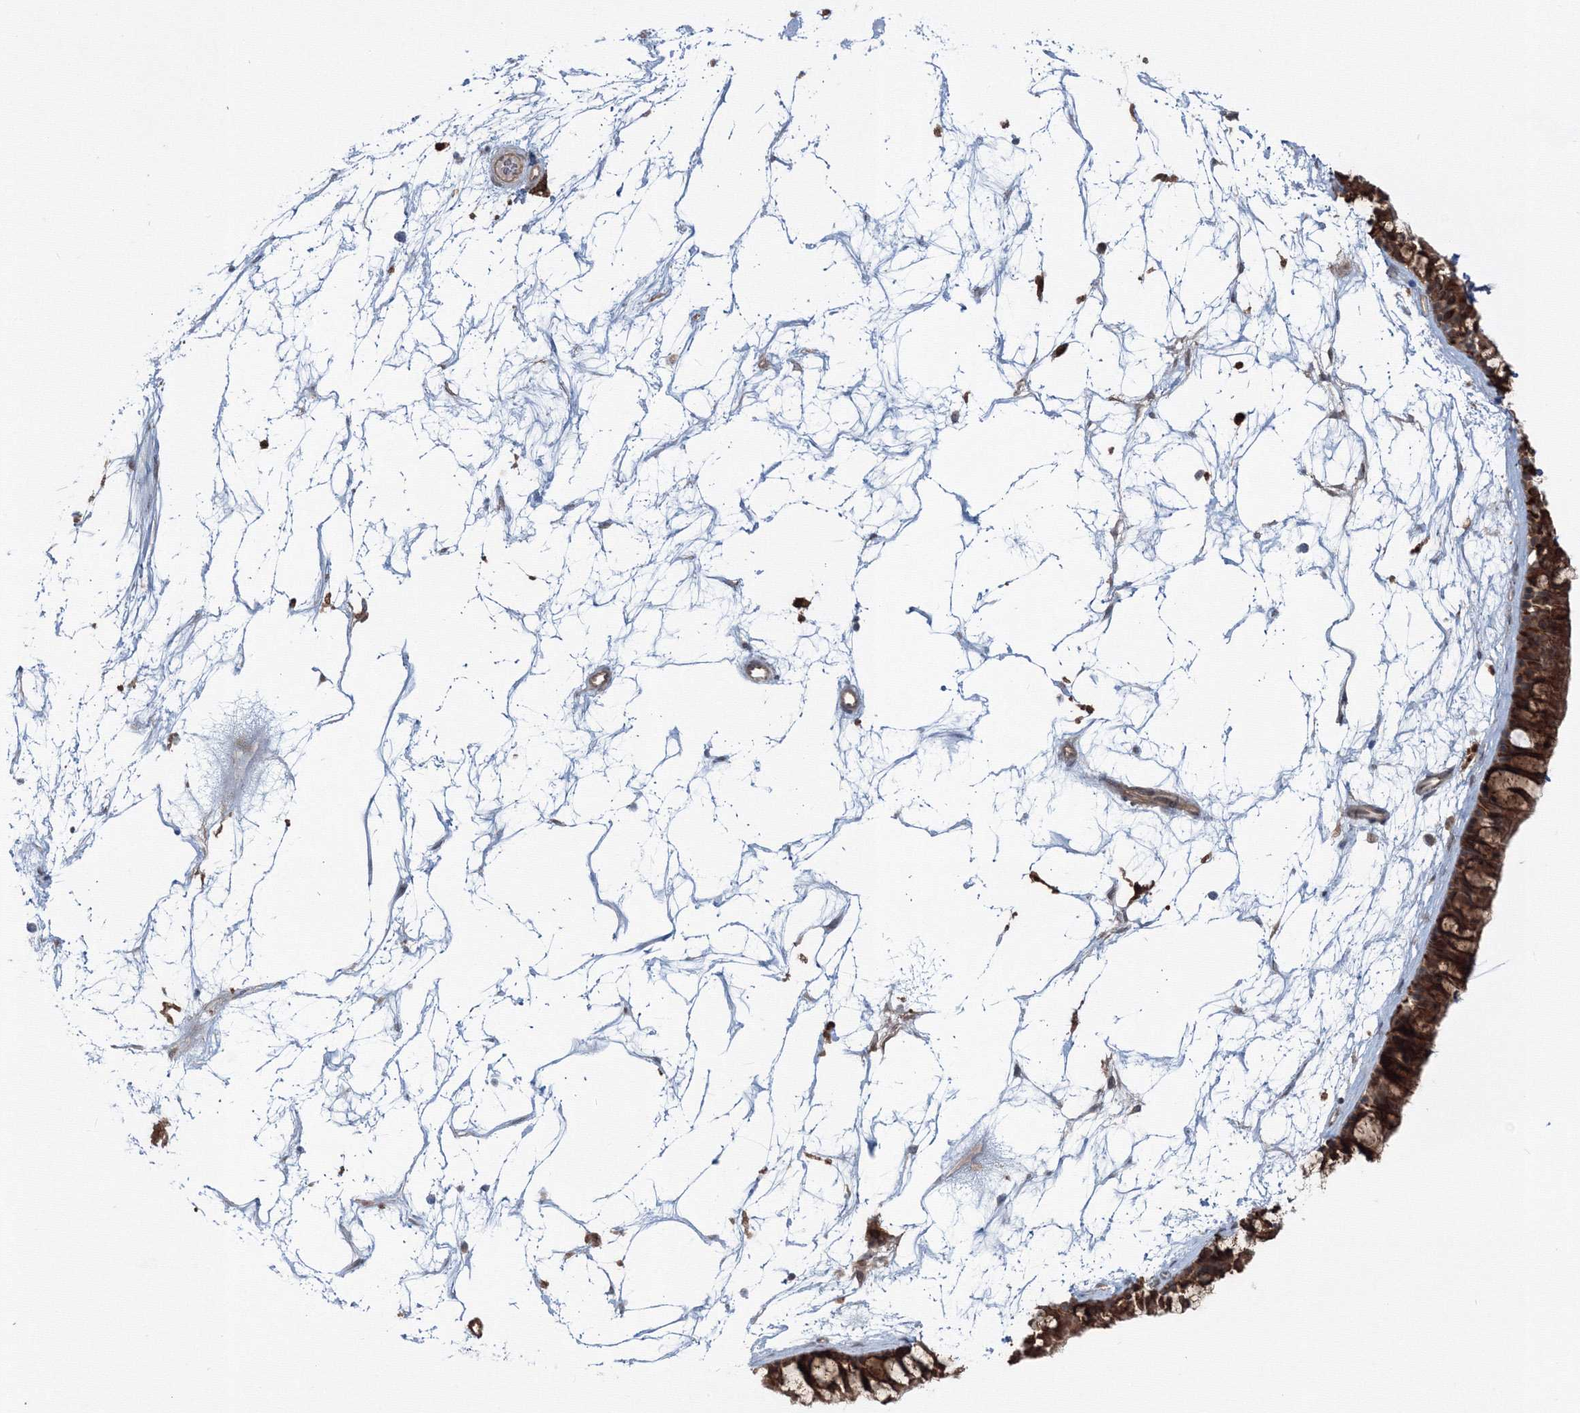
{"staining": {"intensity": "strong", "quantity": ">75%", "location": "cytoplasmic/membranous"}, "tissue": "nasopharynx", "cell_type": "Respiratory epithelial cells", "image_type": "normal", "snomed": [{"axis": "morphology", "description": "Normal tissue, NOS"}, {"axis": "topography", "description": "Nasopharynx"}], "caption": "Immunohistochemistry of normal nasopharynx shows high levels of strong cytoplasmic/membranous staining in about >75% of respiratory epithelial cells.", "gene": "MKRN2", "patient": {"sex": "male", "age": 64}}